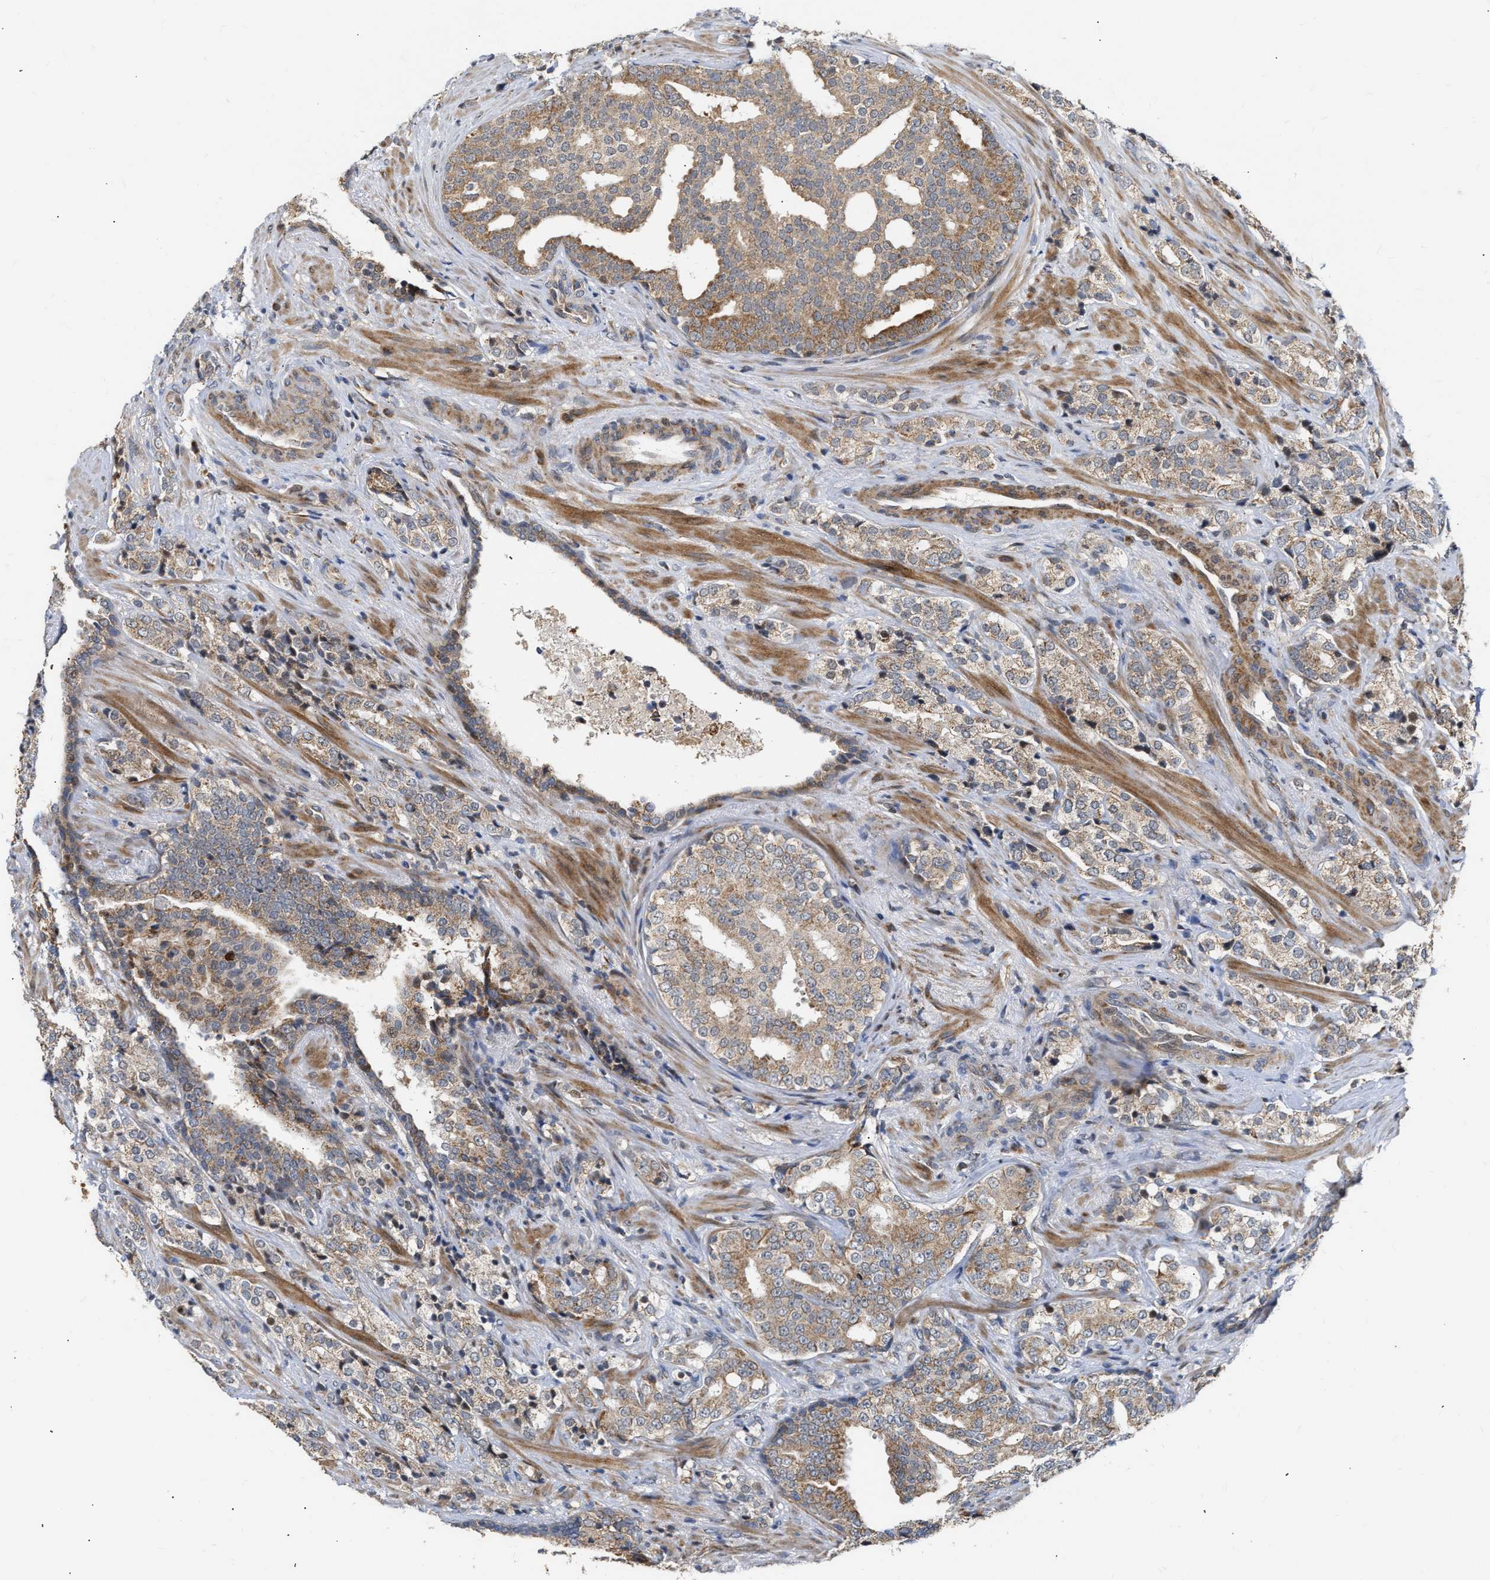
{"staining": {"intensity": "moderate", "quantity": ">75%", "location": "cytoplasmic/membranous"}, "tissue": "prostate cancer", "cell_type": "Tumor cells", "image_type": "cancer", "snomed": [{"axis": "morphology", "description": "Adenocarcinoma, High grade"}, {"axis": "topography", "description": "Prostate"}], "caption": "Protein analysis of prostate cancer (high-grade adenocarcinoma) tissue demonstrates moderate cytoplasmic/membranous staining in about >75% of tumor cells. (DAB (3,3'-diaminobenzidine) IHC with brightfield microscopy, high magnification).", "gene": "DEPTOR", "patient": {"sex": "male", "age": 71}}